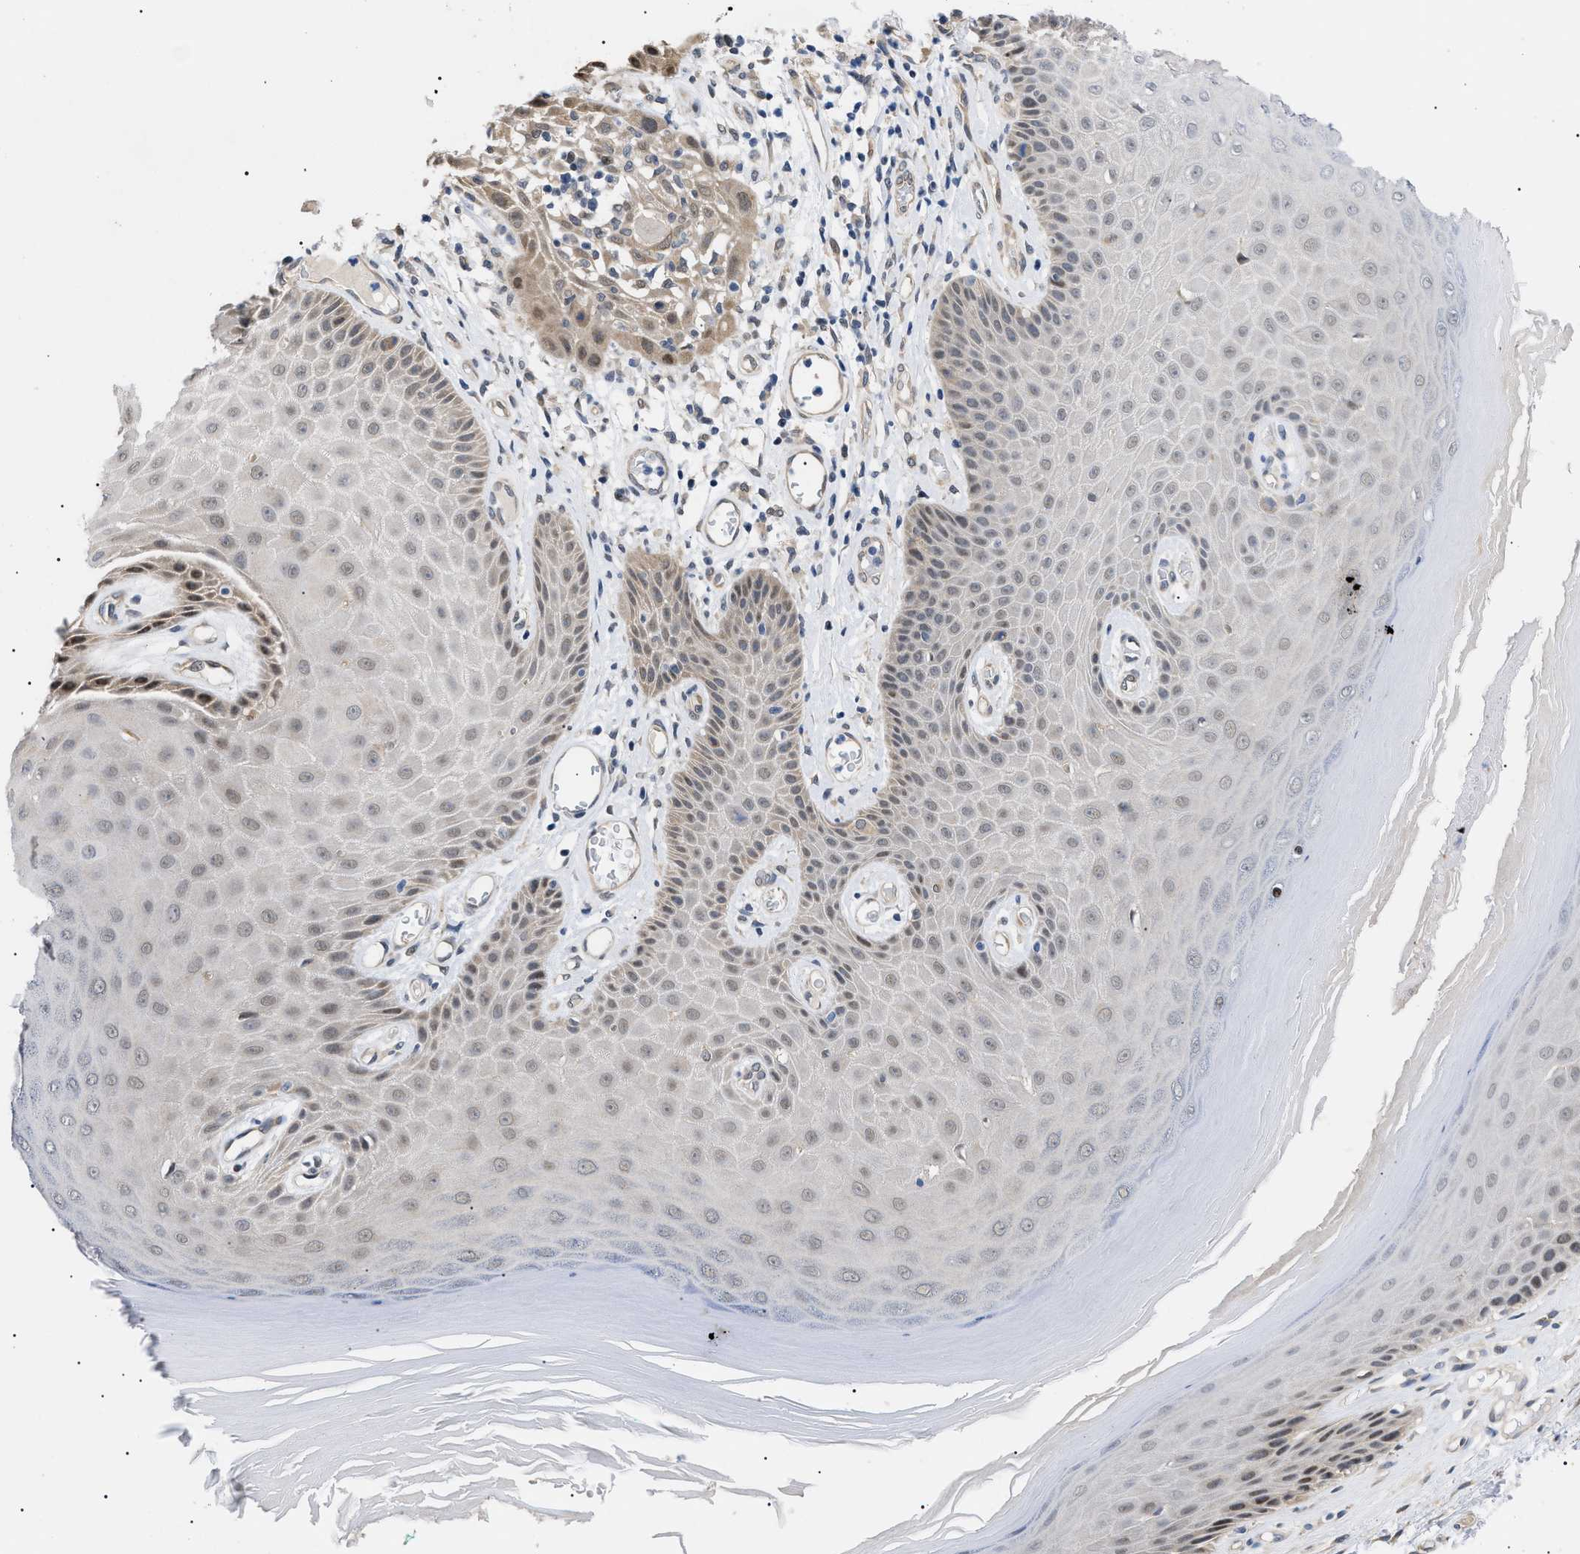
{"staining": {"intensity": "weak", "quantity": "25%-75%", "location": "cytoplasmic/membranous,nuclear"}, "tissue": "skin", "cell_type": "Epidermal cells", "image_type": "normal", "snomed": [{"axis": "morphology", "description": "Normal tissue, NOS"}, {"axis": "topography", "description": "Vulva"}], "caption": "Immunohistochemical staining of unremarkable human skin exhibits 25%-75% levels of weak cytoplasmic/membranous,nuclear protein expression in about 25%-75% of epidermal cells.", "gene": "GARRE1", "patient": {"sex": "female", "age": 73}}